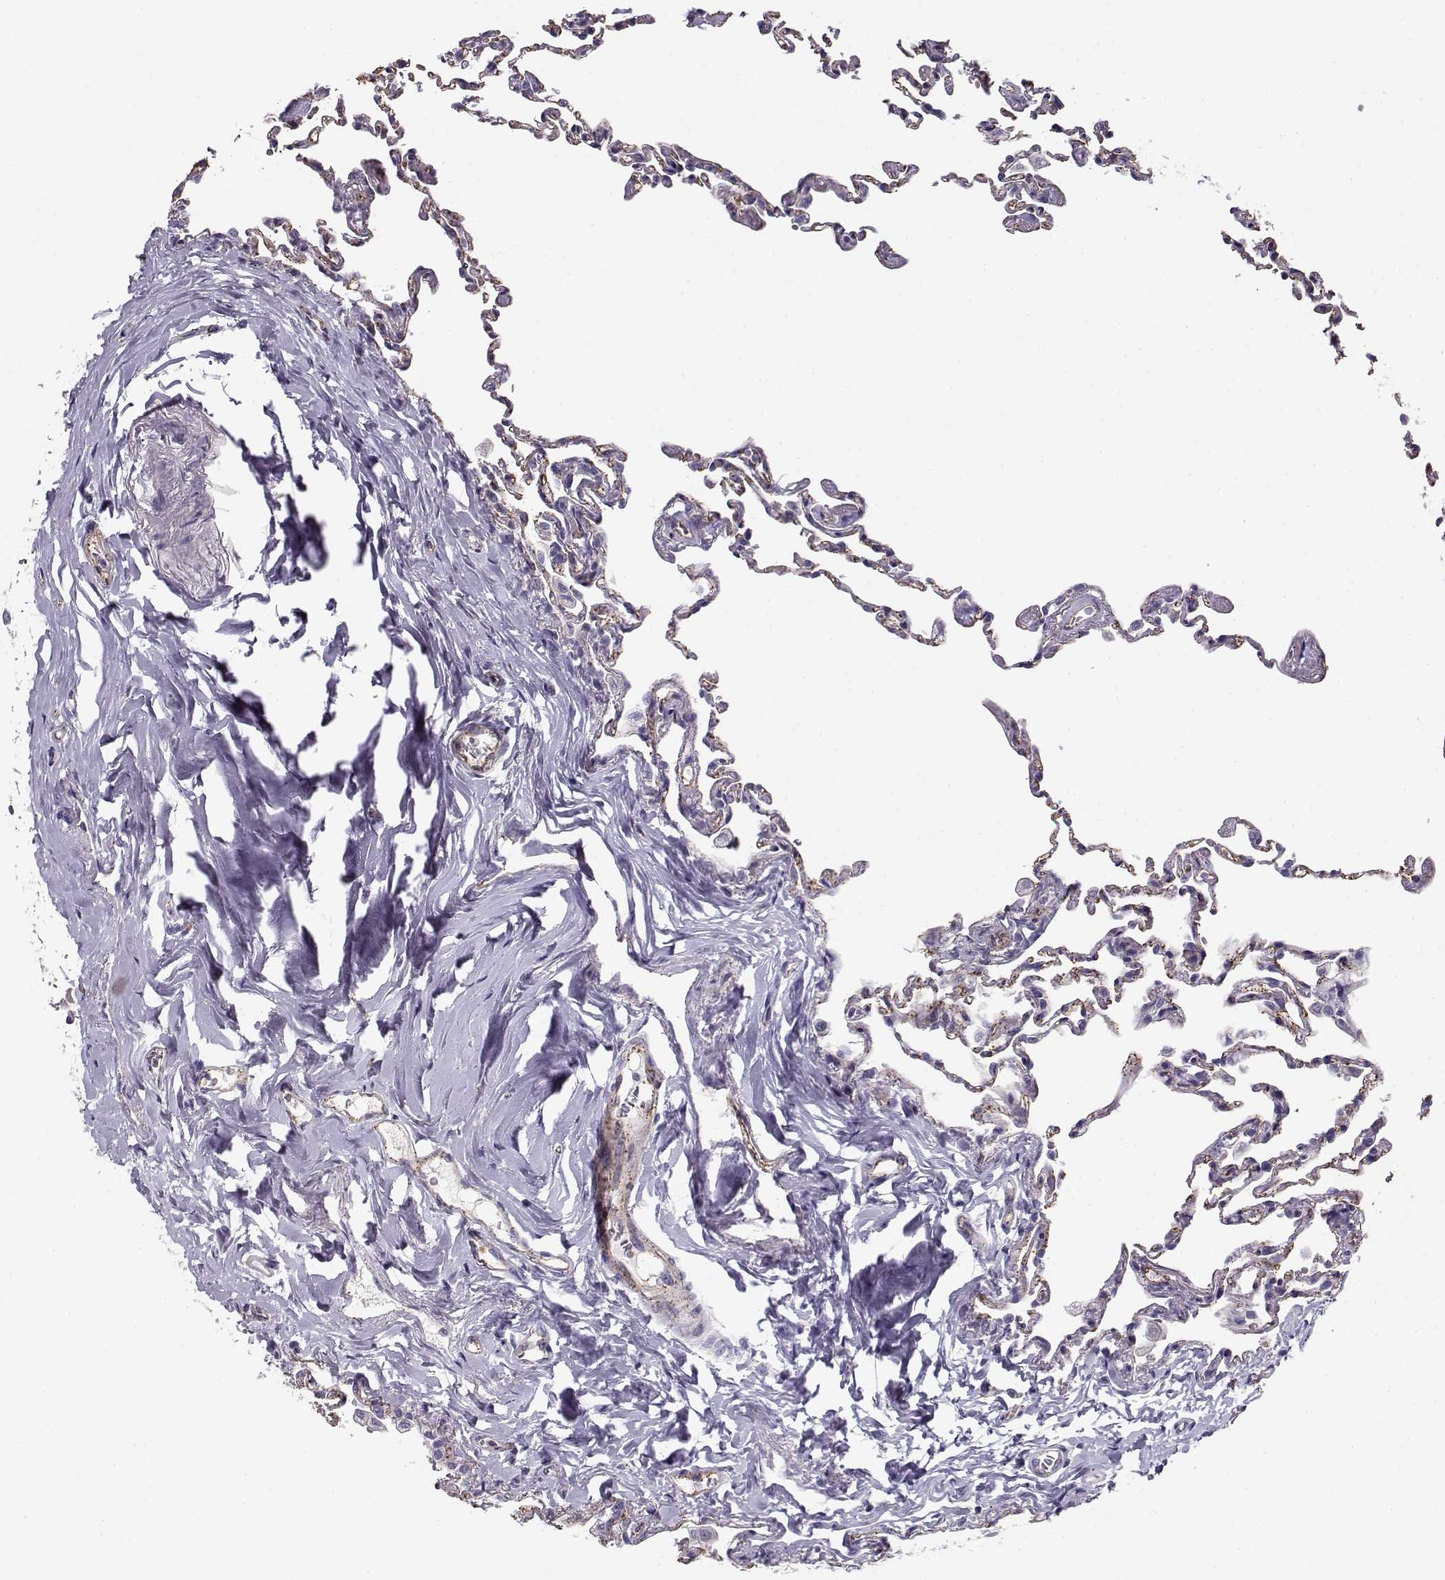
{"staining": {"intensity": "negative", "quantity": "none", "location": "none"}, "tissue": "lung", "cell_type": "Alveolar cells", "image_type": "normal", "snomed": [{"axis": "morphology", "description": "Normal tissue, NOS"}, {"axis": "topography", "description": "Lung"}], "caption": "Immunohistochemistry photomicrograph of benign lung stained for a protein (brown), which demonstrates no staining in alveolar cells.", "gene": "MYO1A", "patient": {"sex": "female", "age": 57}}